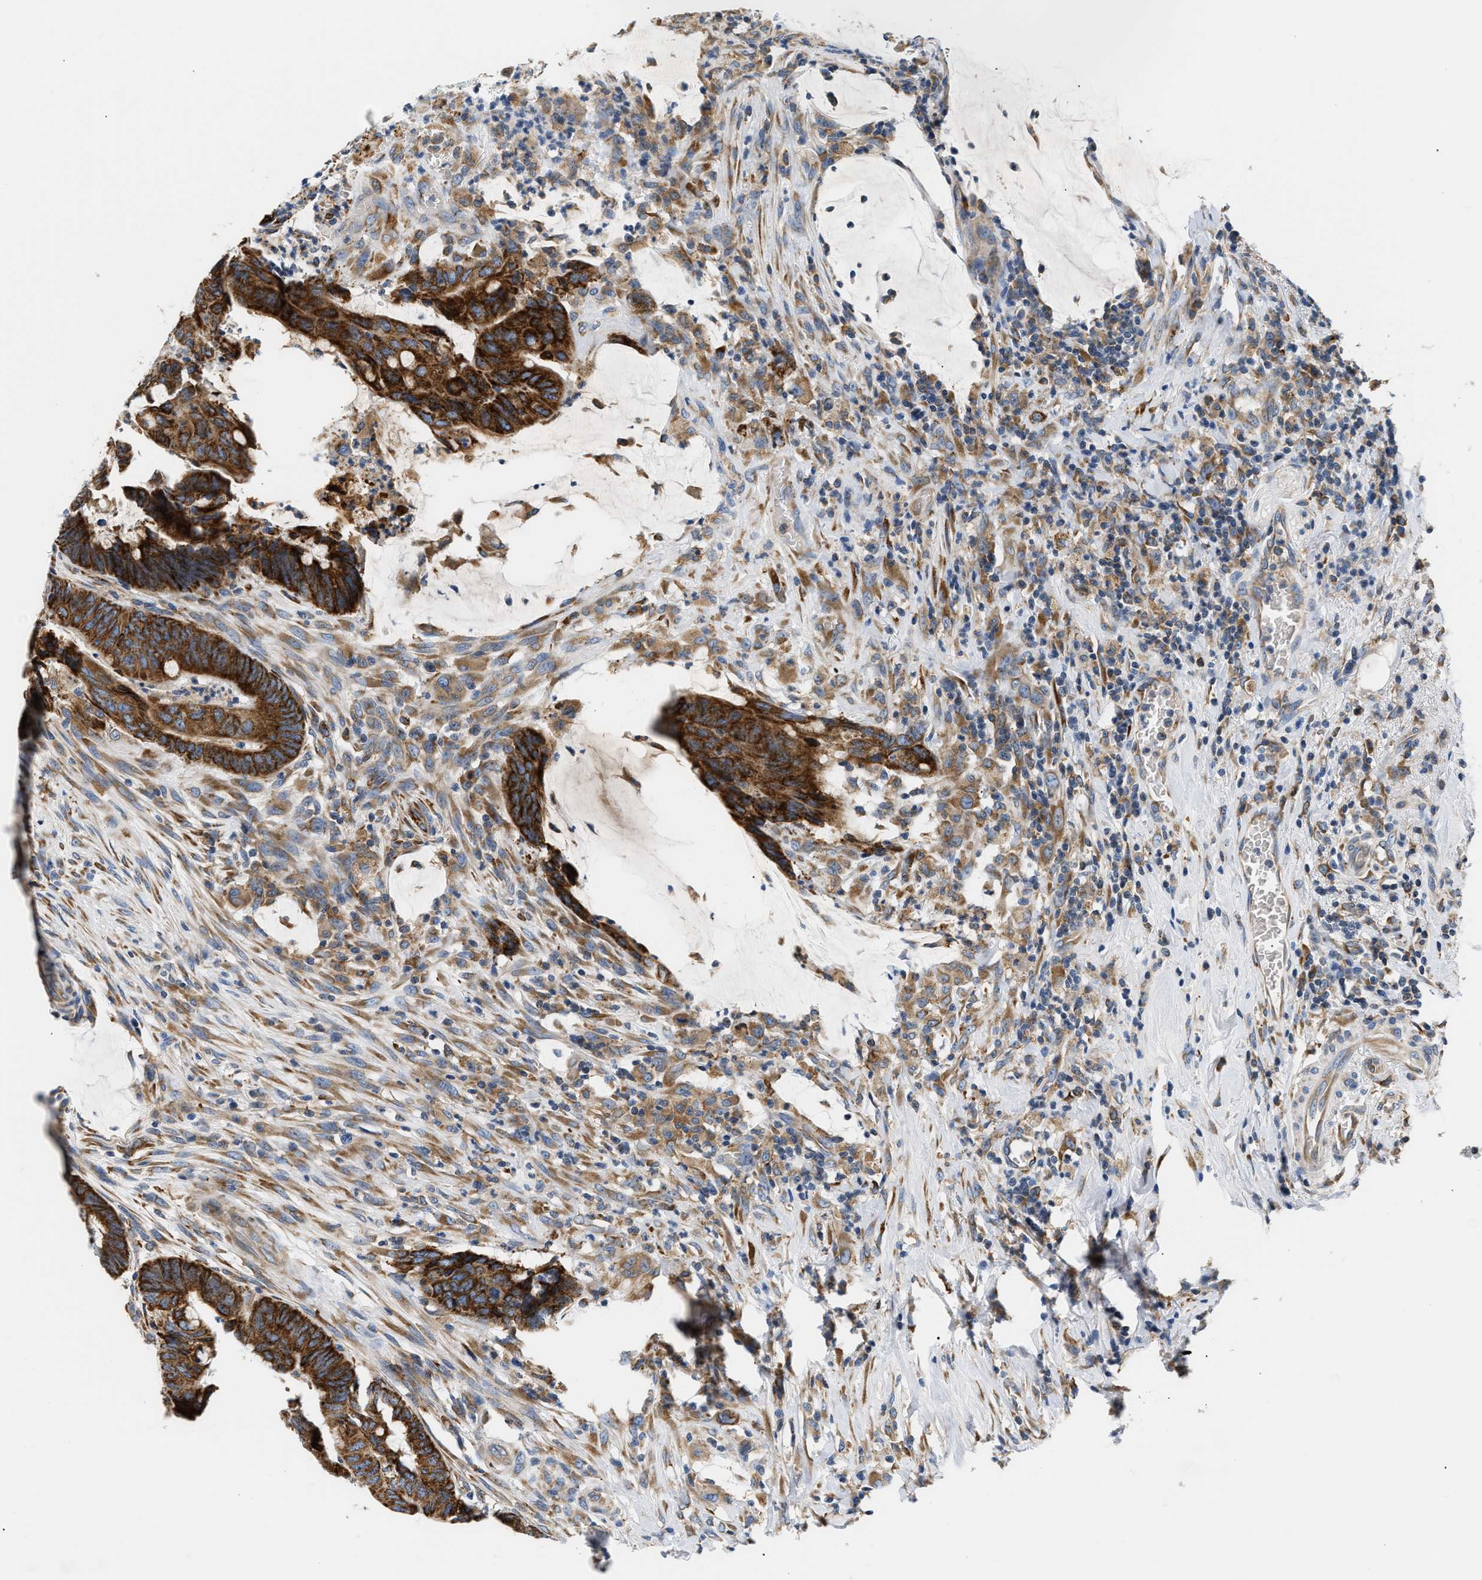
{"staining": {"intensity": "strong", "quantity": ">75%", "location": "cytoplasmic/membranous"}, "tissue": "colorectal cancer", "cell_type": "Tumor cells", "image_type": "cancer", "snomed": [{"axis": "morphology", "description": "Normal tissue, NOS"}, {"axis": "morphology", "description": "Adenocarcinoma, NOS"}, {"axis": "topography", "description": "Rectum"}, {"axis": "topography", "description": "Peripheral nerve tissue"}], "caption": "Colorectal cancer stained with a protein marker displays strong staining in tumor cells.", "gene": "HDHD3", "patient": {"sex": "male", "age": 92}}